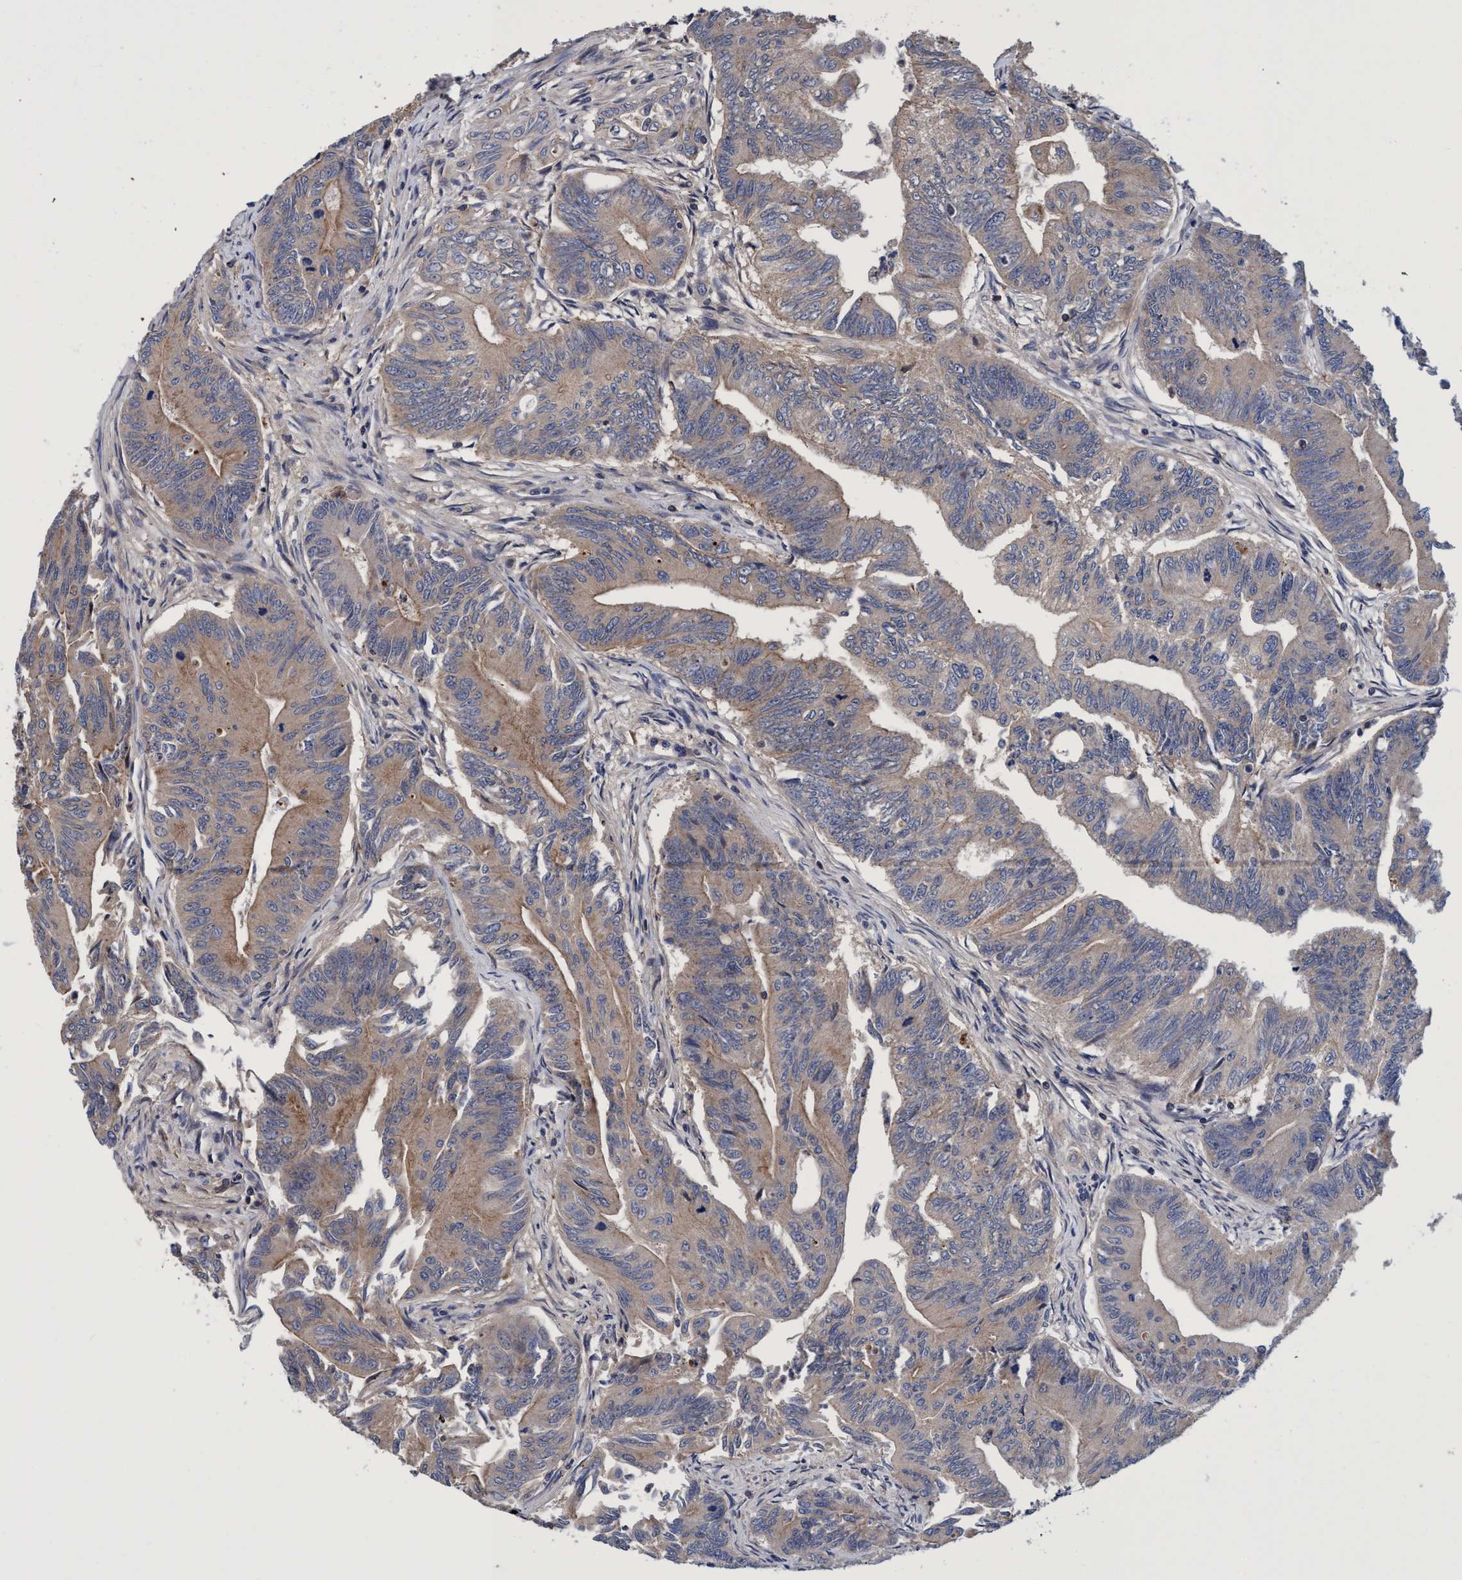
{"staining": {"intensity": "moderate", "quantity": "25%-75%", "location": "cytoplasmic/membranous"}, "tissue": "colorectal cancer", "cell_type": "Tumor cells", "image_type": "cancer", "snomed": [{"axis": "morphology", "description": "Adenoma, NOS"}, {"axis": "morphology", "description": "Adenocarcinoma, NOS"}, {"axis": "topography", "description": "Colon"}], "caption": "Colorectal adenocarcinoma was stained to show a protein in brown. There is medium levels of moderate cytoplasmic/membranous staining in about 25%-75% of tumor cells. Using DAB (3,3'-diaminobenzidine) (brown) and hematoxylin (blue) stains, captured at high magnification using brightfield microscopy.", "gene": "CALCOCO2", "patient": {"sex": "male", "age": 79}}